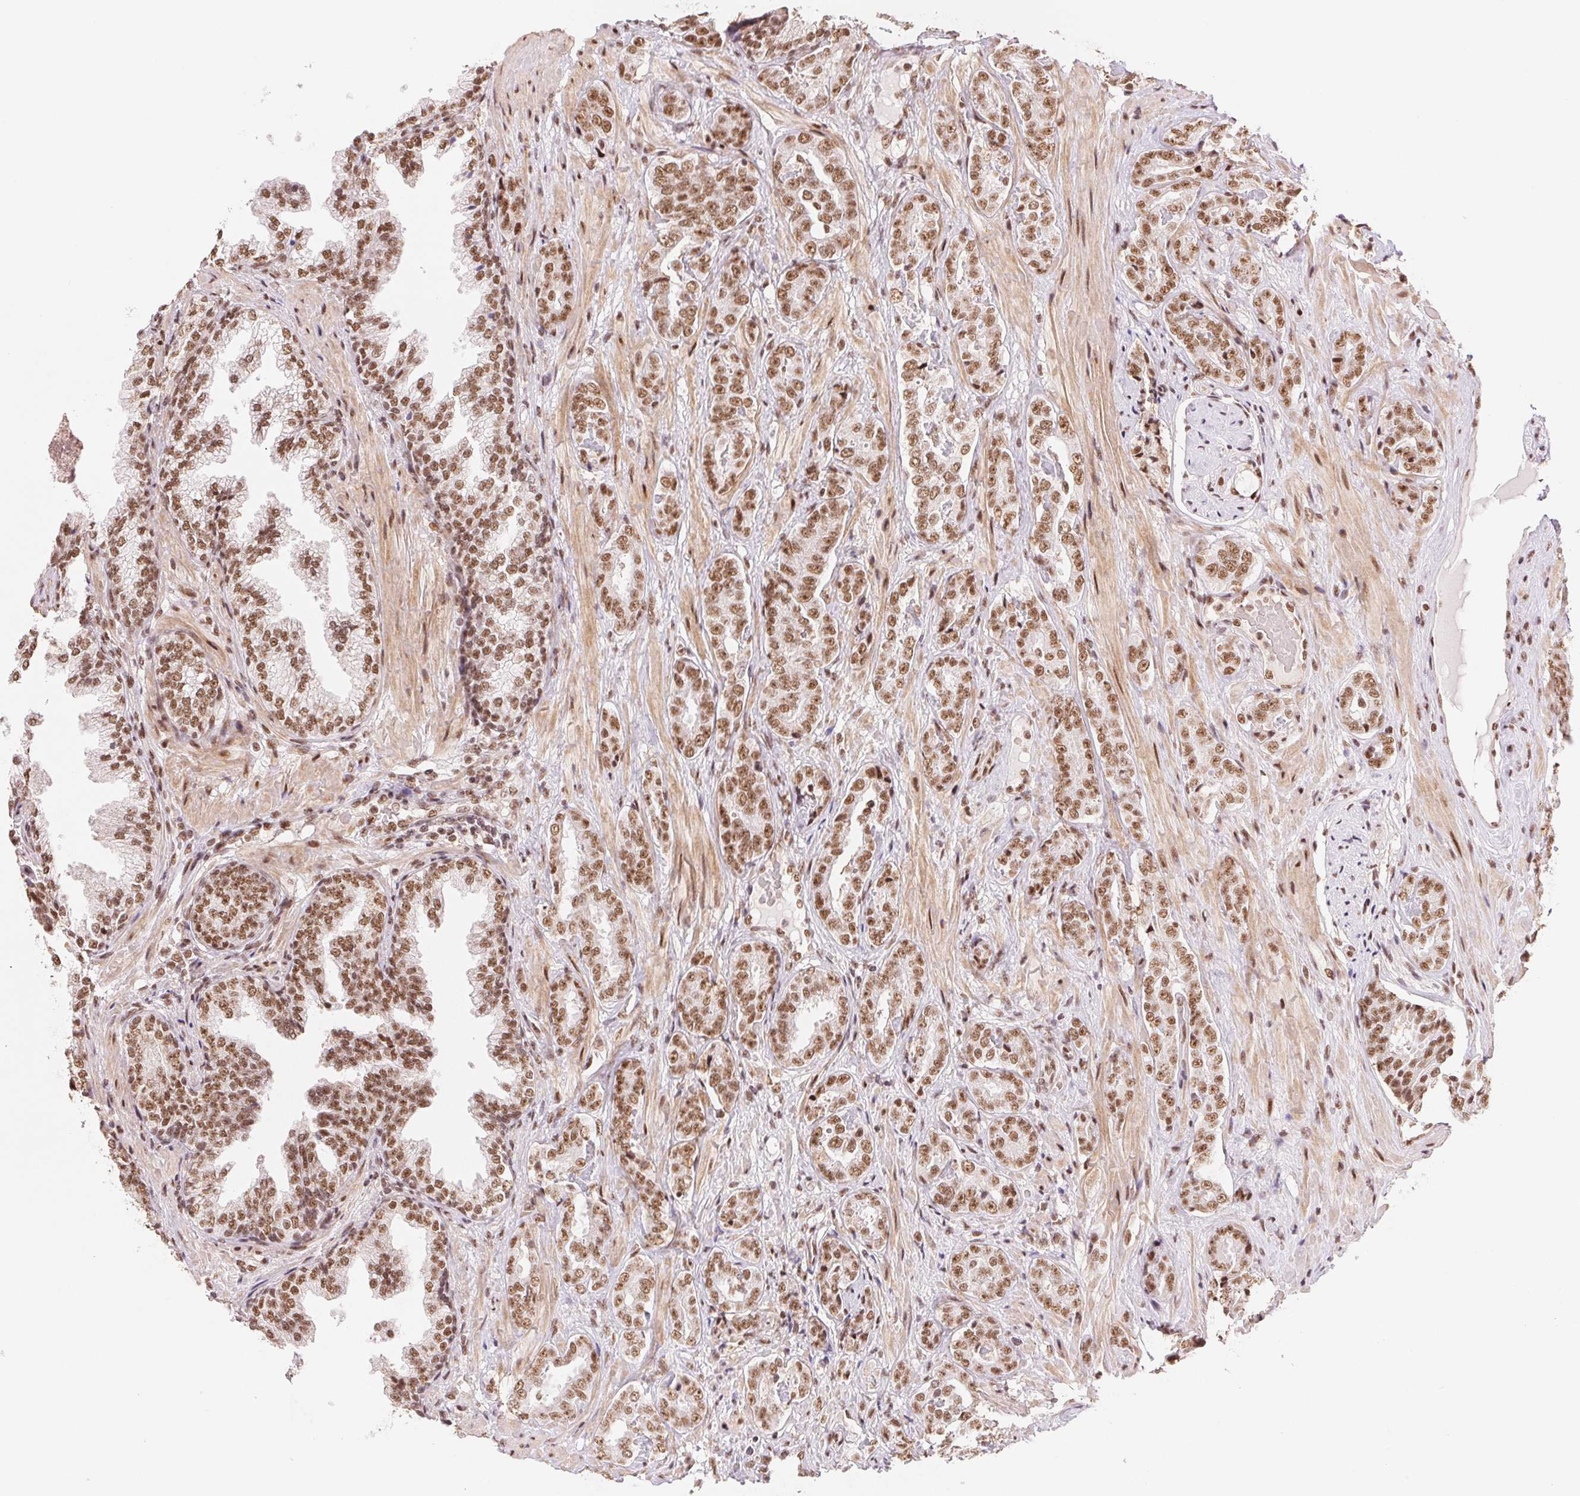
{"staining": {"intensity": "moderate", "quantity": ">75%", "location": "nuclear"}, "tissue": "prostate cancer", "cell_type": "Tumor cells", "image_type": "cancer", "snomed": [{"axis": "morphology", "description": "Adenocarcinoma, High grade"}, {"axis": "topography", "description": "Prostate"}], "caption": "Prostate cancer (high-grade adenocarcinoma) tissue demonstrates moderate nuclear expression in approximately >75% of tumor cells, visualized by immunohistochemistry. The staining was performed using DAB to visualize the protein expression in brown, while the nuclei were stained in blue with hematoxylin (Magnification: 20x).", "gene": "SREK1", "patient": {"sex": "male", "age": 71}}